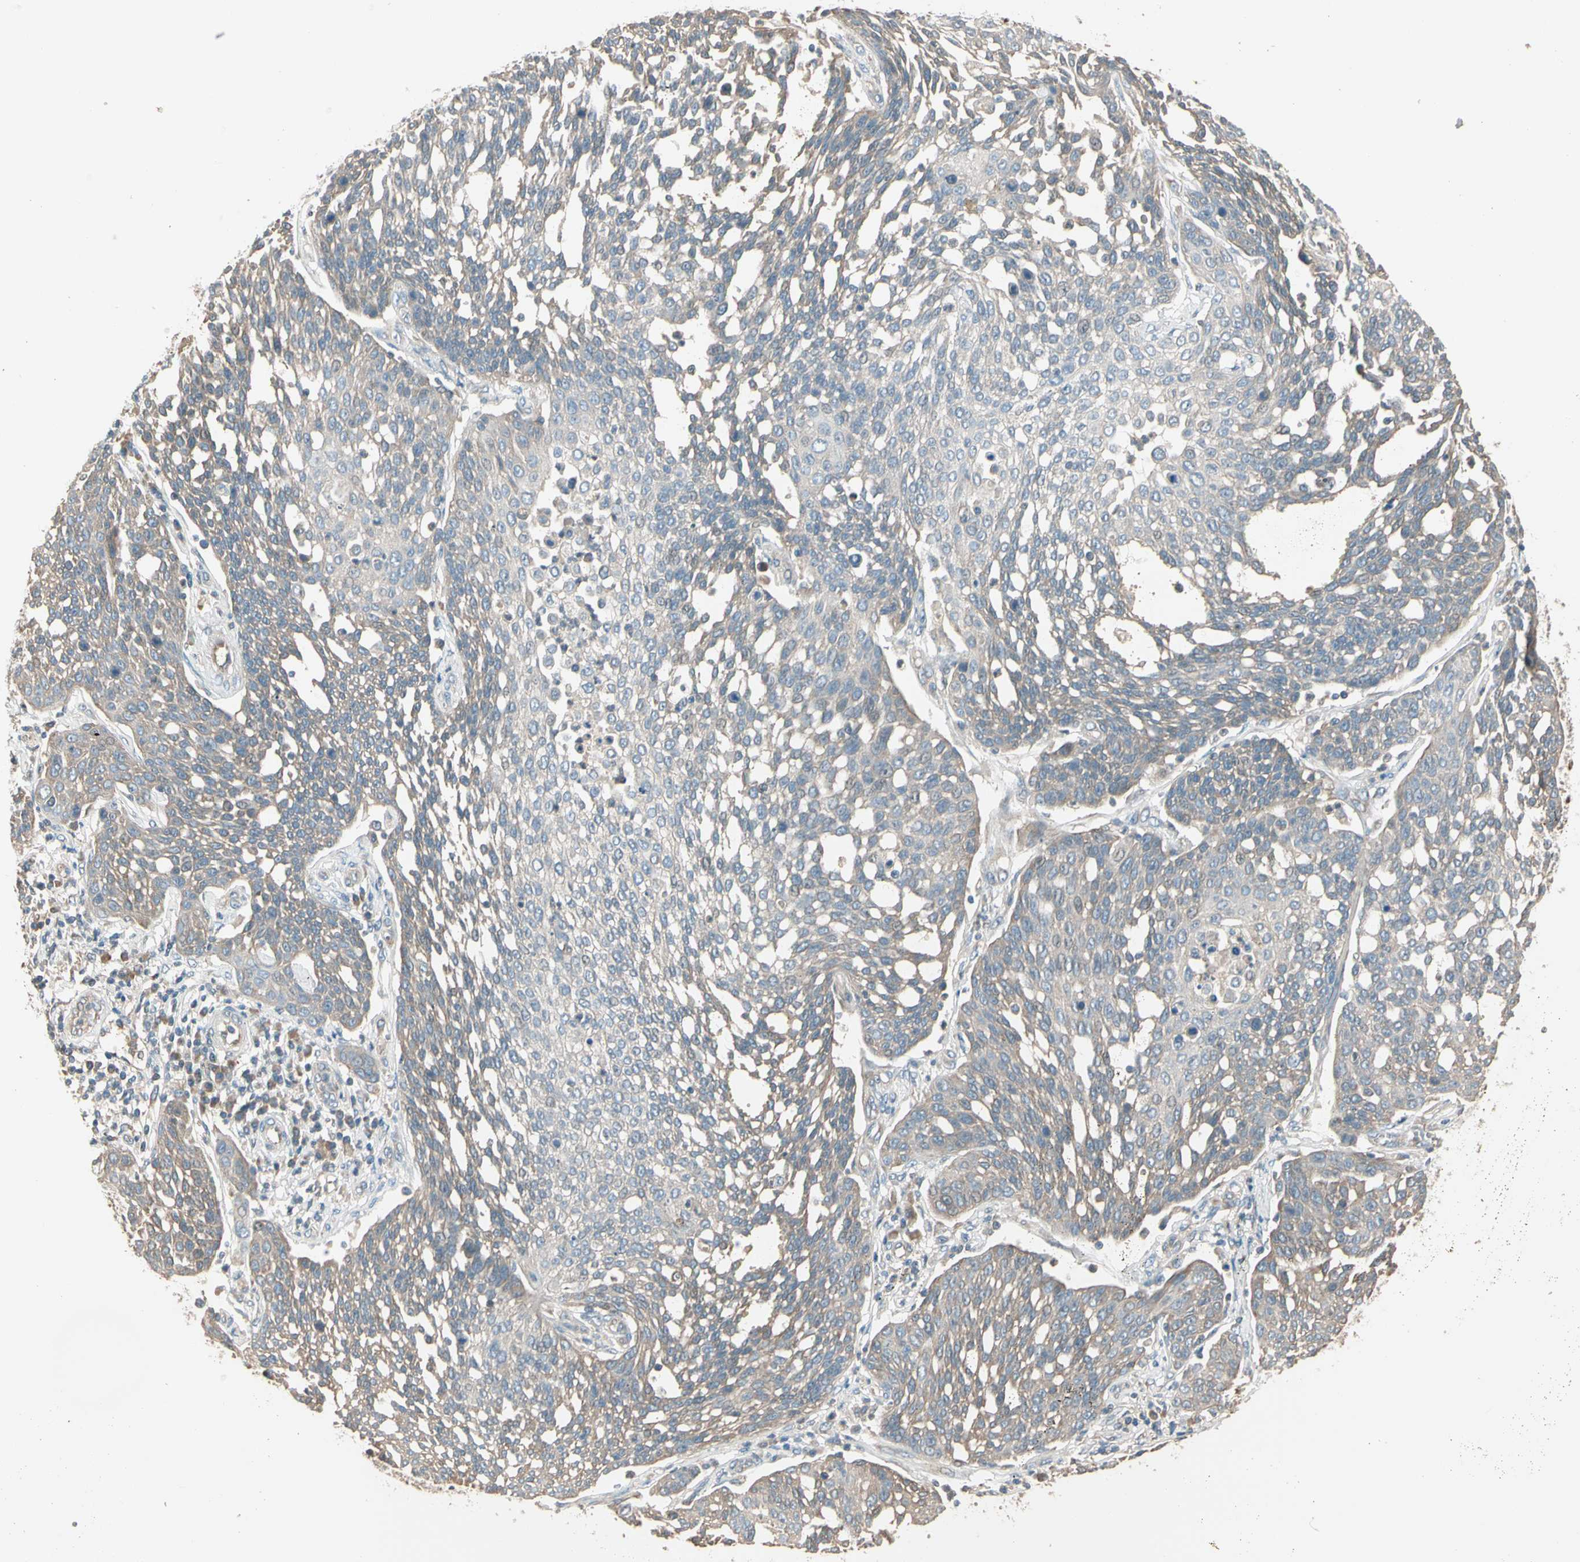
{"staining": {"intensity": "weak", "quantity": ">75%", "location": "cytoplasmic/membranous"}, "tissue": "cervical cancer", "cell_type": "Tumor cells", "image_type": "cancer", "snomed": [{"axis": "morphology", "description": "Squamous cell carcinoma, NOS"}, {"axis": "topography", "description": "Cervix"}], "caption": "Immunohistochemical staining of human cervical cancer (squamous cell carcinoma) exhibits low levels of weak cytoplasmic/membranous protein expression in about >75% of tumor cells.", "gene": "TNFRSF21", "patient": {"sex": "female", "age": 34}}